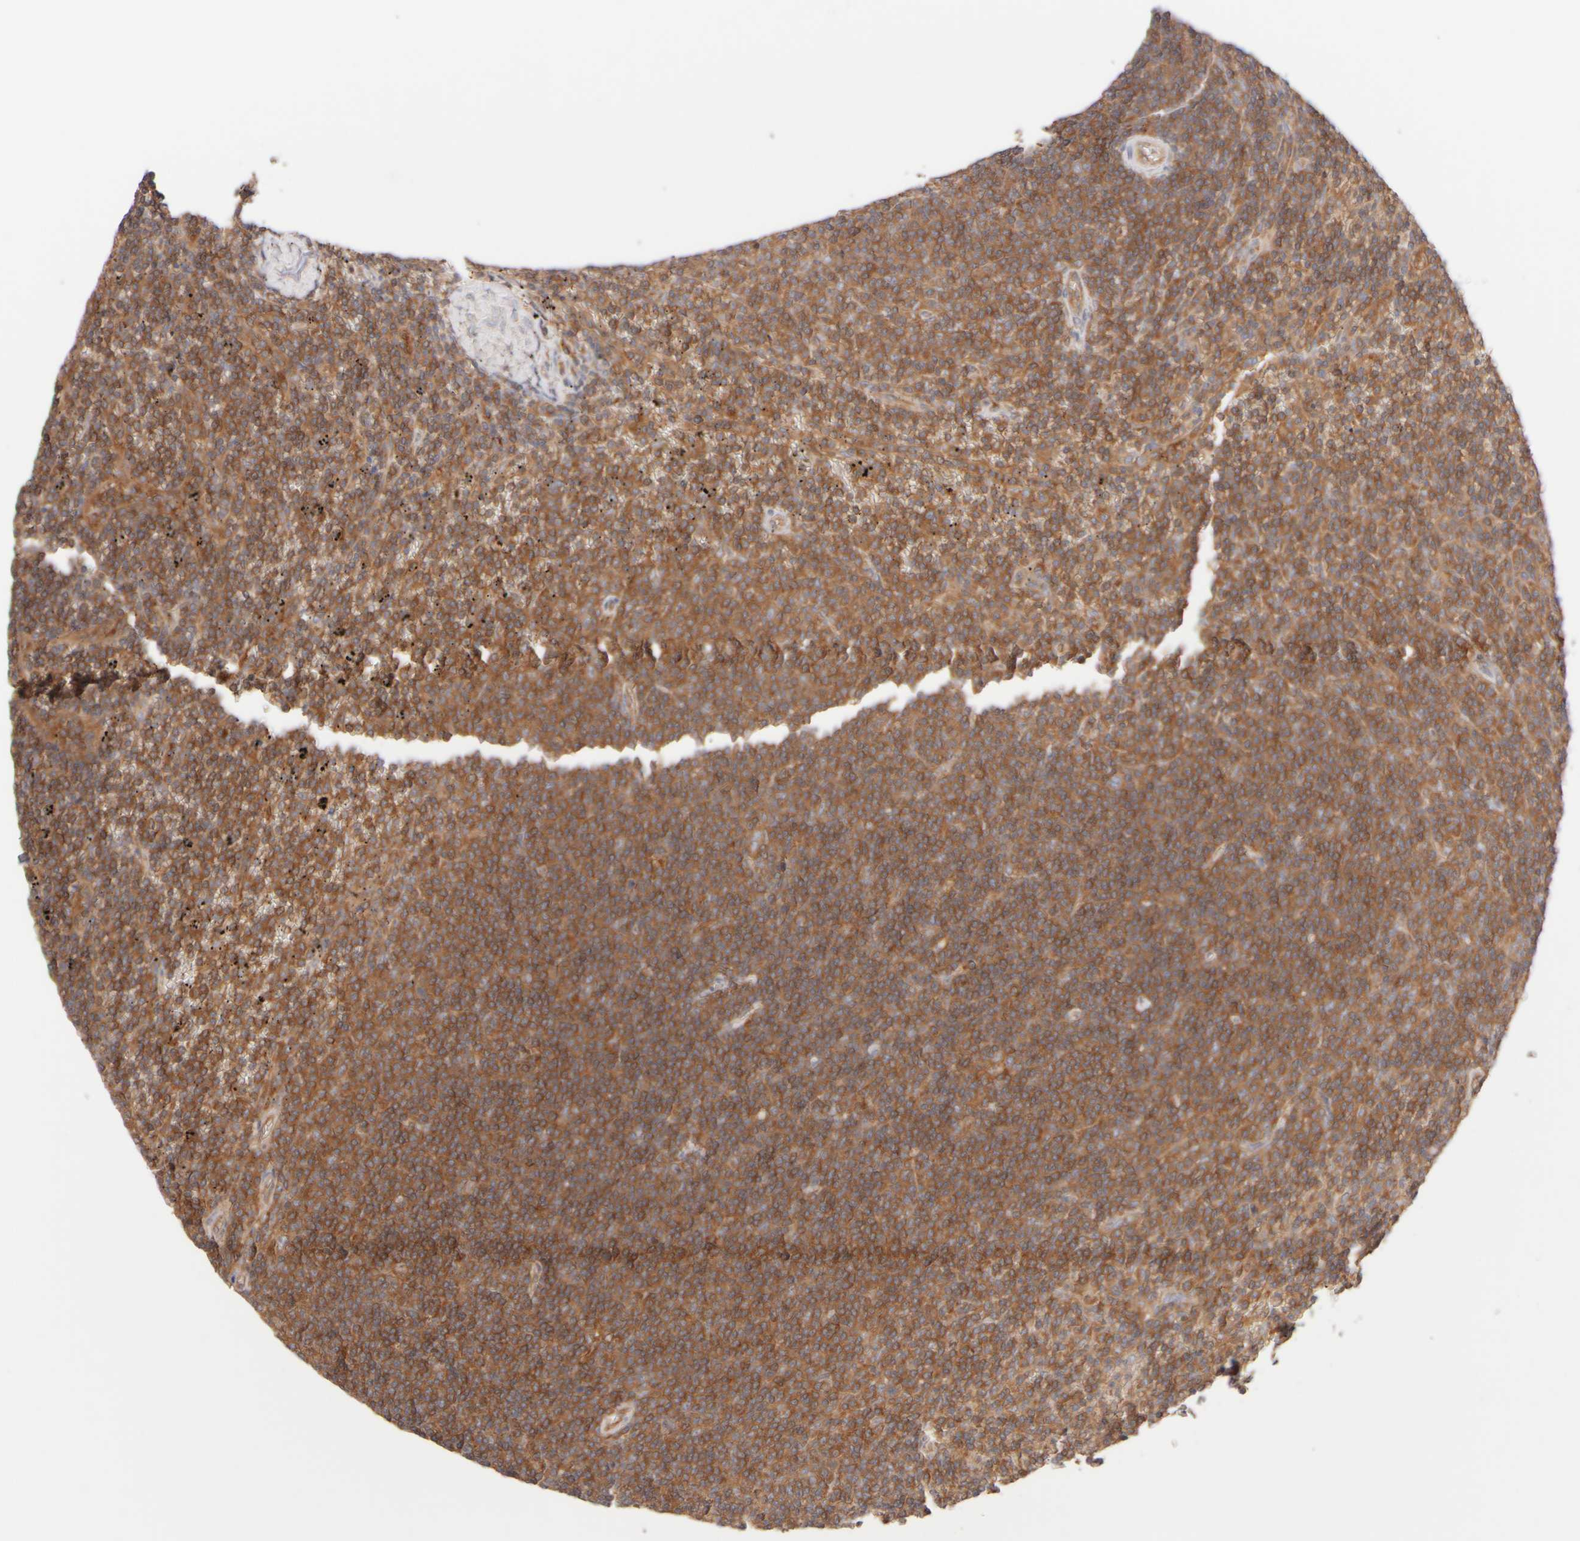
{"staining": {"intensity": "moderate", "quantity": ">75%", "location": "cytoplasmic/membranous"}, "tissue": "lymphoma", "cell_type": "Tumor cells", "image_type": "cancer", "snomed": [{"axis": "morphology", "description": "Malignant lymphoma, non-Hodgkin's type, Low grade"}, {"axis": "topography", "description": "Spleen"}], "caption": "Protein analysis of lymphoma tissue demonstrates moderate cytoplasmic/membranous staining in about >75% of tumor cells. The staining was performed using DAB (3,3'-diaminobenzidine), with brown indicating positive protein expression. Nuclei are stained blue with hematoxylin.", "gene": "RABEP1", "patient": {"sex": "female", "age": 50}}